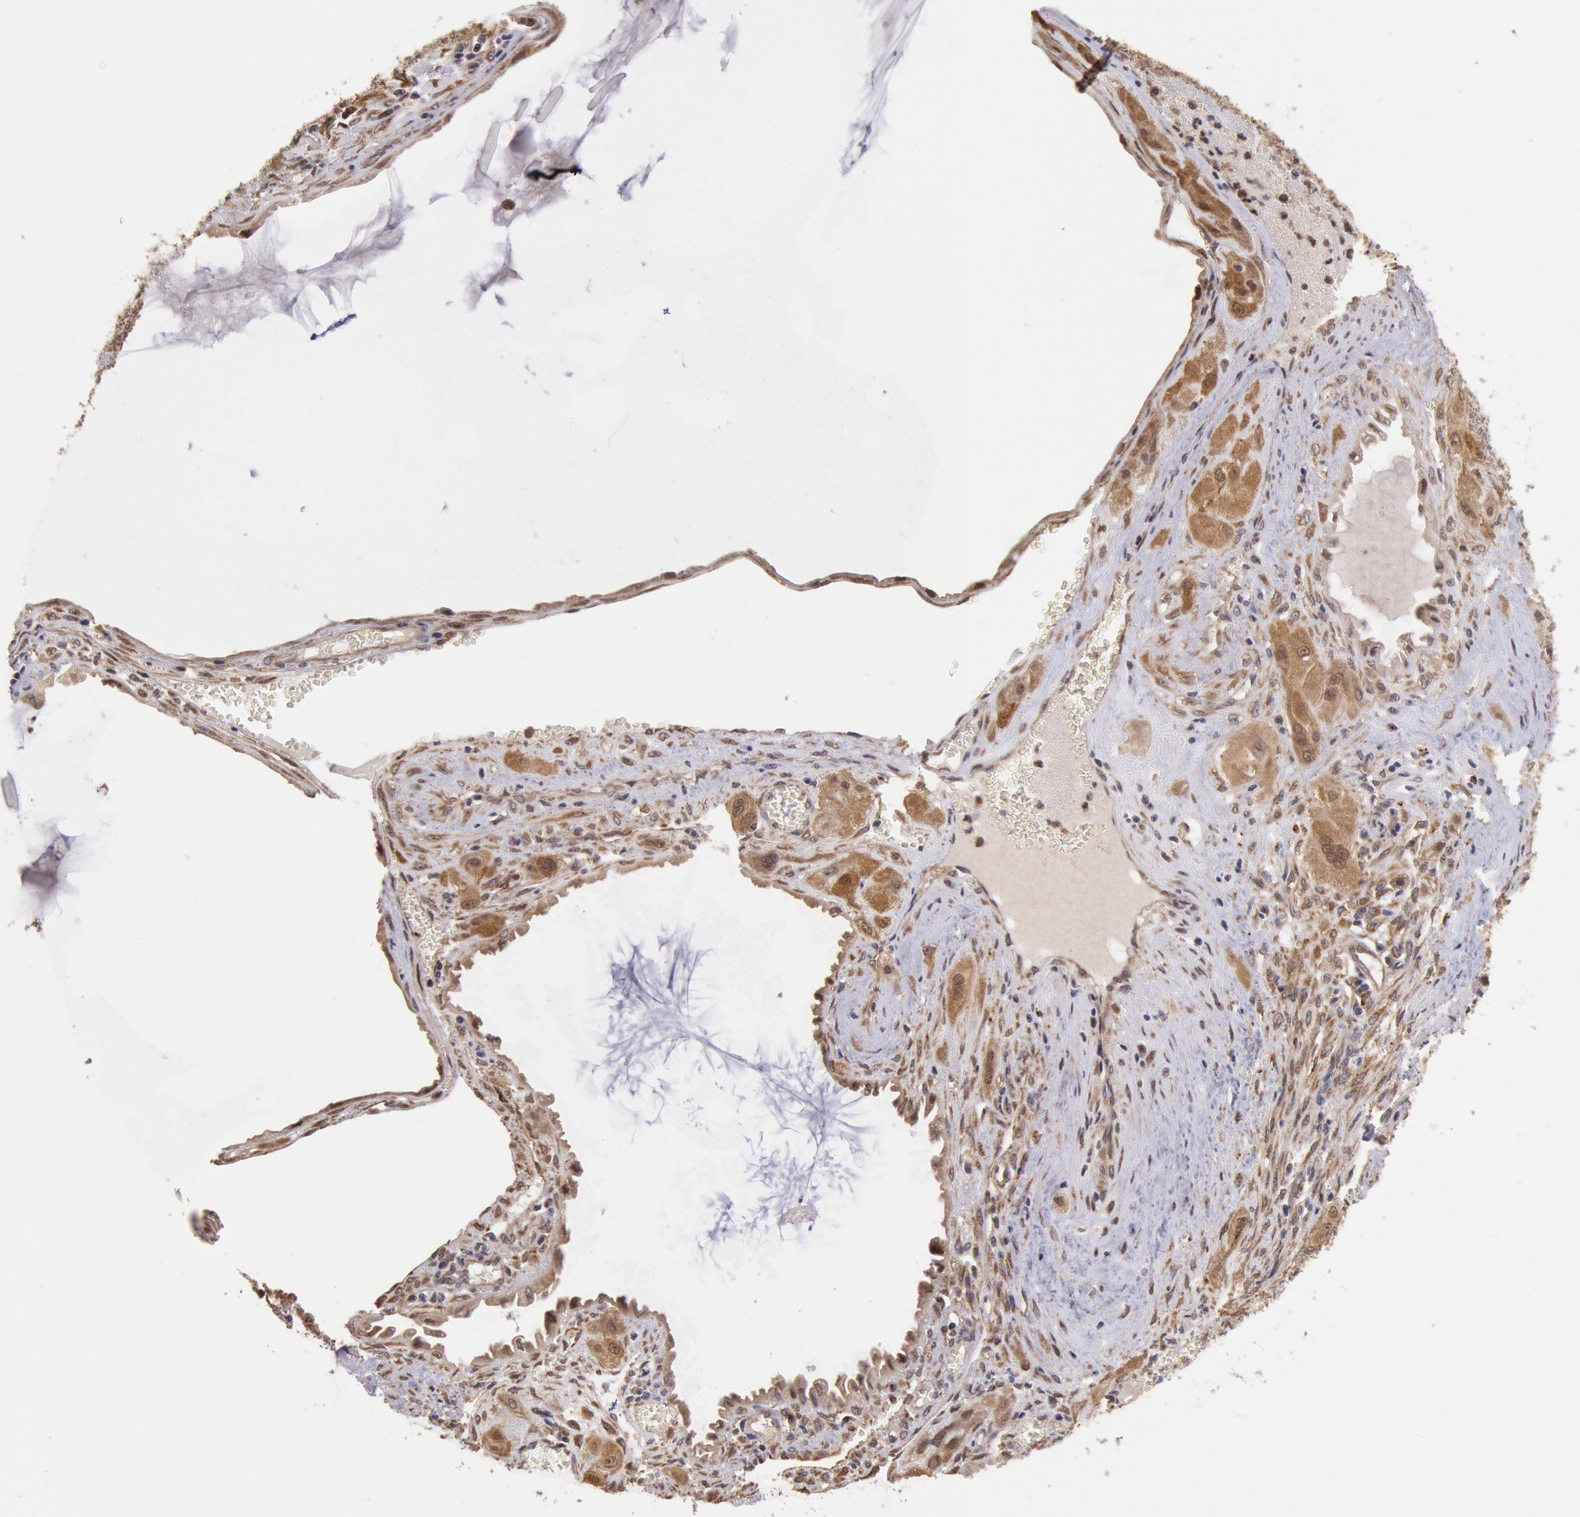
{"staining": {"intensity": "strong", "quantity": ">75%", "location": "cytoplasmic/membranous"}, "tissue": "cervical cancer", "cell_type": "Tumor cells", "image_type": "cancer", "snomed": [{"axis": "morphology", "description": "Squamous cell carcinoma, NOS"}, {"axis": "topography", "description": "Cervix"}], "caption": "This is an image of immunohistochemistry (IHC) staining of cervical cancer, which shows strong staining in the cytoplasmic/membranous of tumor cells.", "gene": "COMT", "patient": {"sex": "female", "age": 34}}